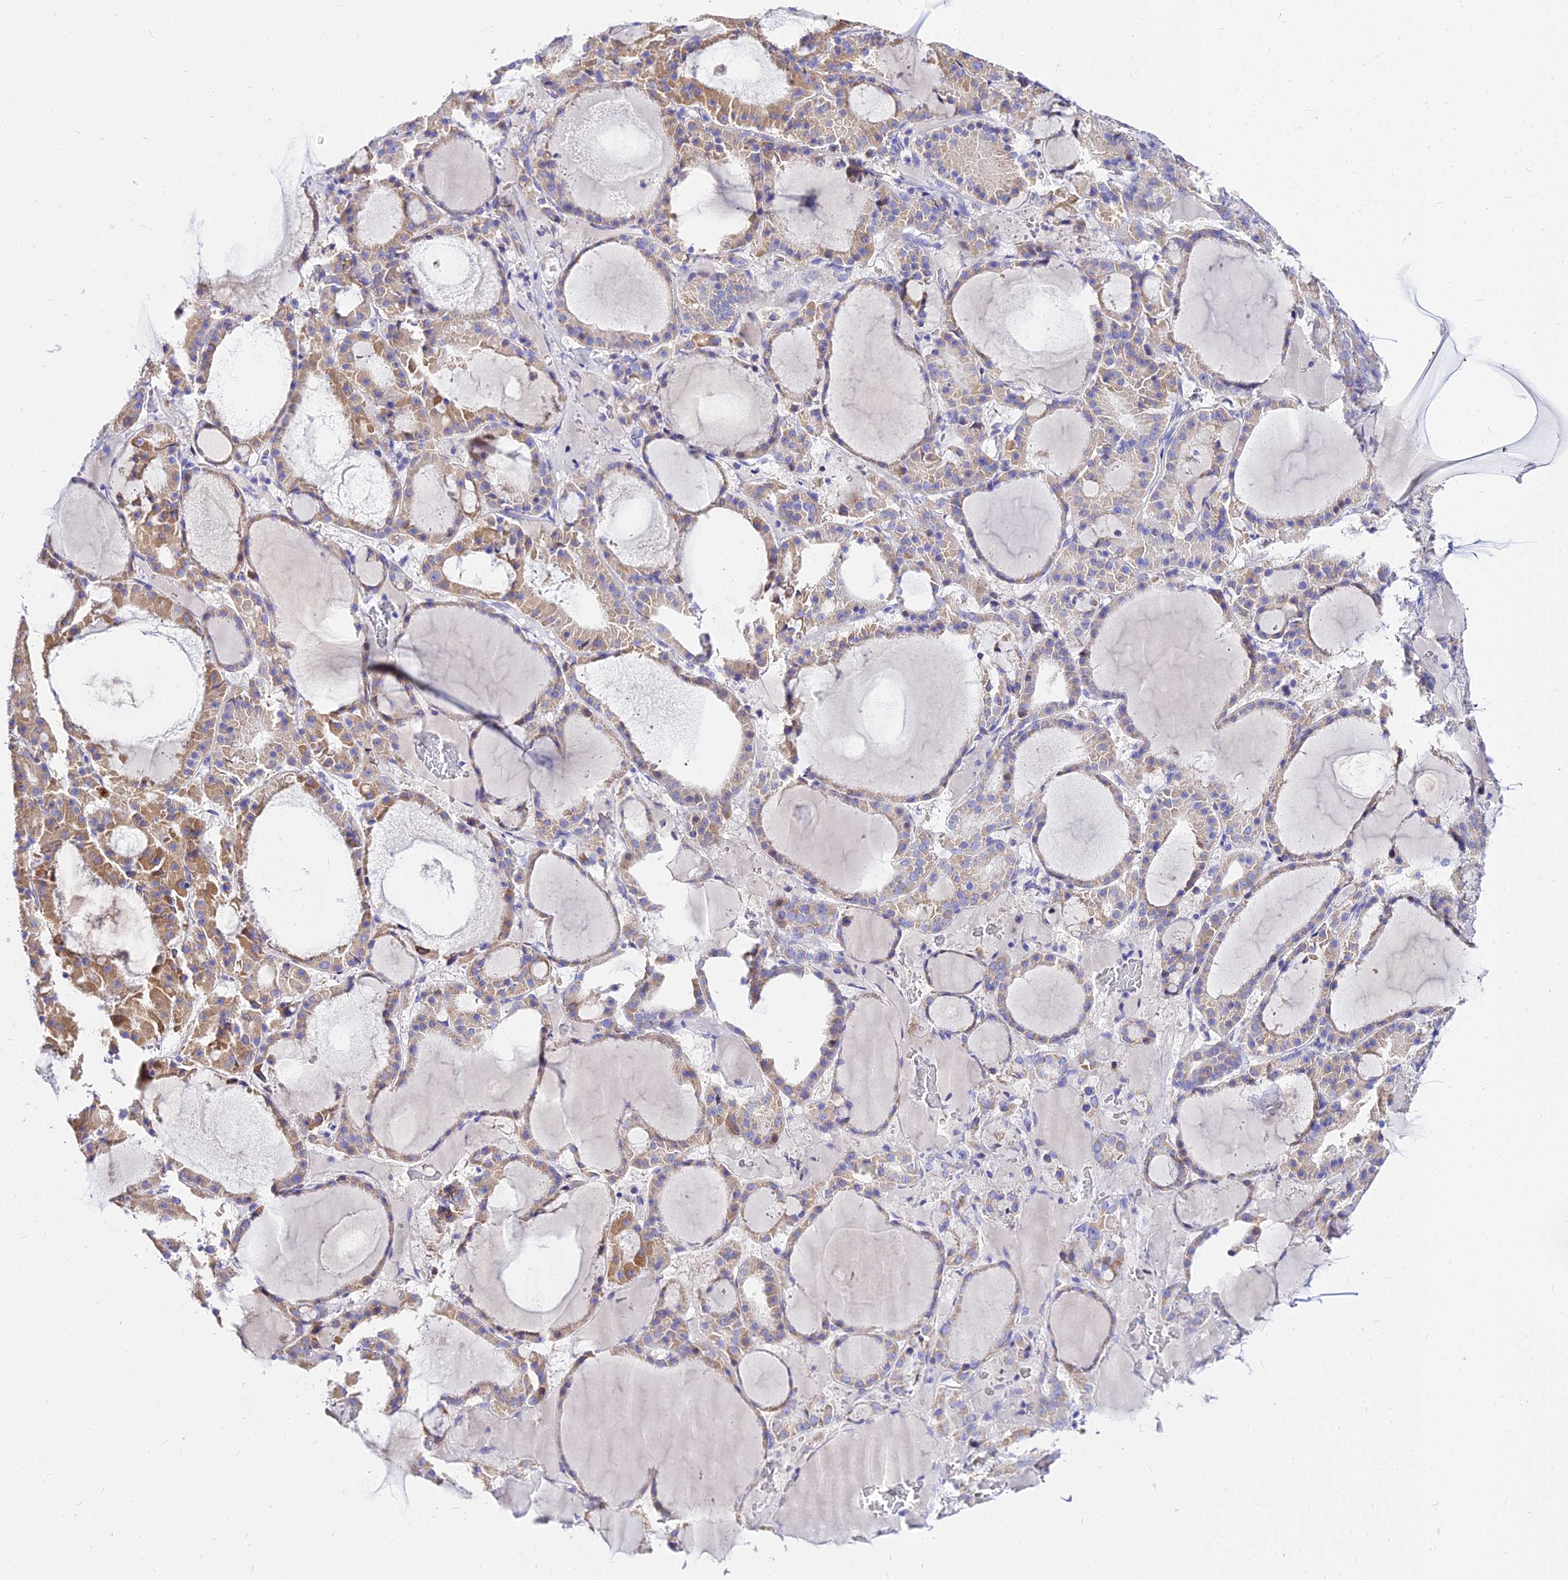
{"staining": {"intensity": "moderate", "quantity": "<25%", "location": "cytoplasmic/membranous"}, "tissue": "thyroid gland", "cell_type": "Glandular cells", "image_type": "normal", "snomed": [{"axis": "morphology", "description": "Normal tissue, NOS"}, {"axis": "morphology", "description": "Carcinoma, NOS"}, {"axis": "topography", "description": "Thyroid gland"}], "caption": "Unremarkable thyroid gland reveals moderate cytoplasmic/membranous staining in about <25% of glandular cells.", "gene": "CARD18", "patient": {"sex": "female", "age": 86}}